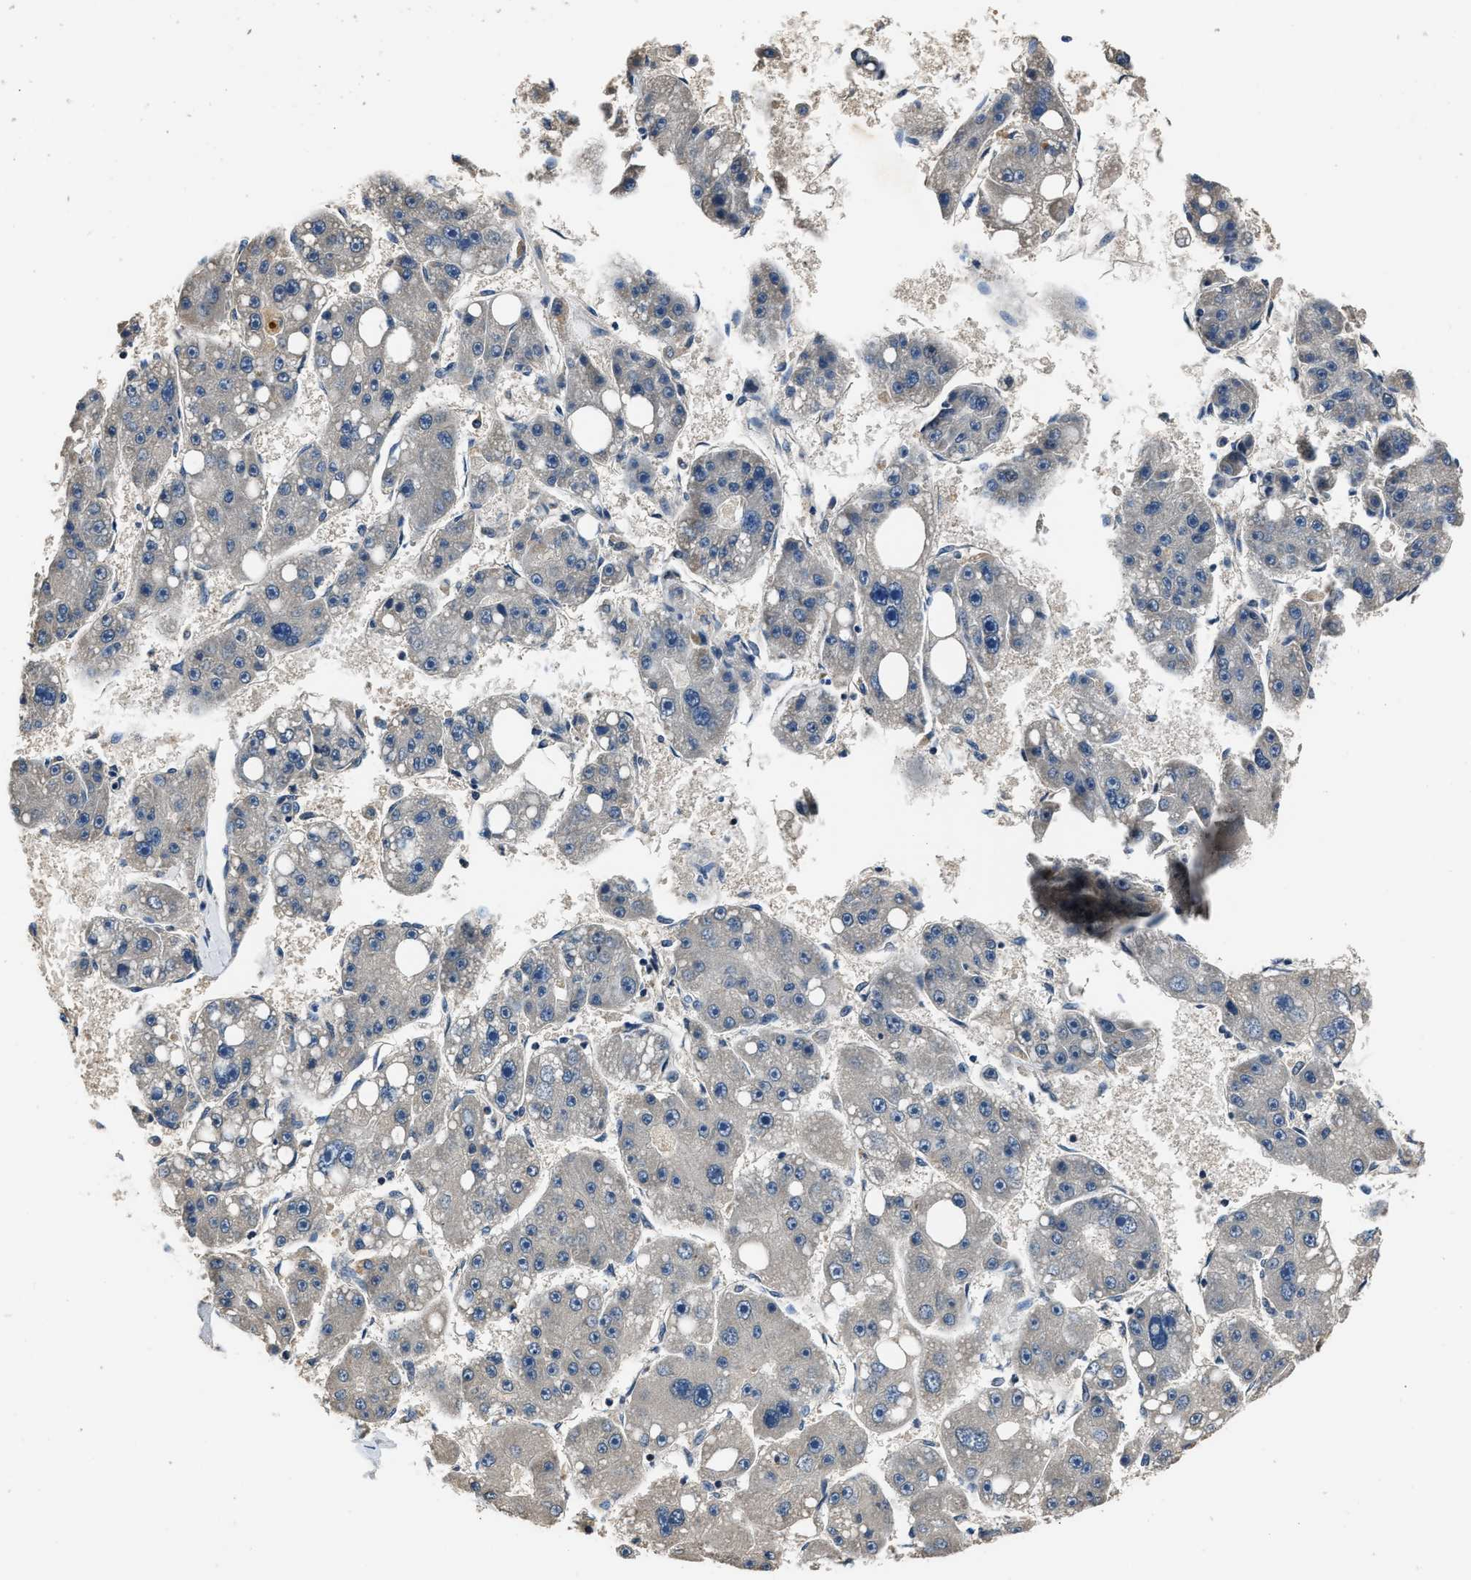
{"staining": {"intensity": "negative", "quantity": "none", "location": "none"}, "tissue": "liver cancer", "cell_type": "Tumor cells", "image_type": "cancer", "snomed": [{"axis": "morphology", "description": "Carcinoma, Hepatocellular, NOS"}, {"axis": "topography", "description": "Liver"}], "caption": "Immunohistochemistry (IHC) of human liver hepatocellular carcinoma displays no expression in tumor cells.", "gene": "TNRC18", "patient": {"sex": "female", "age": 61}}